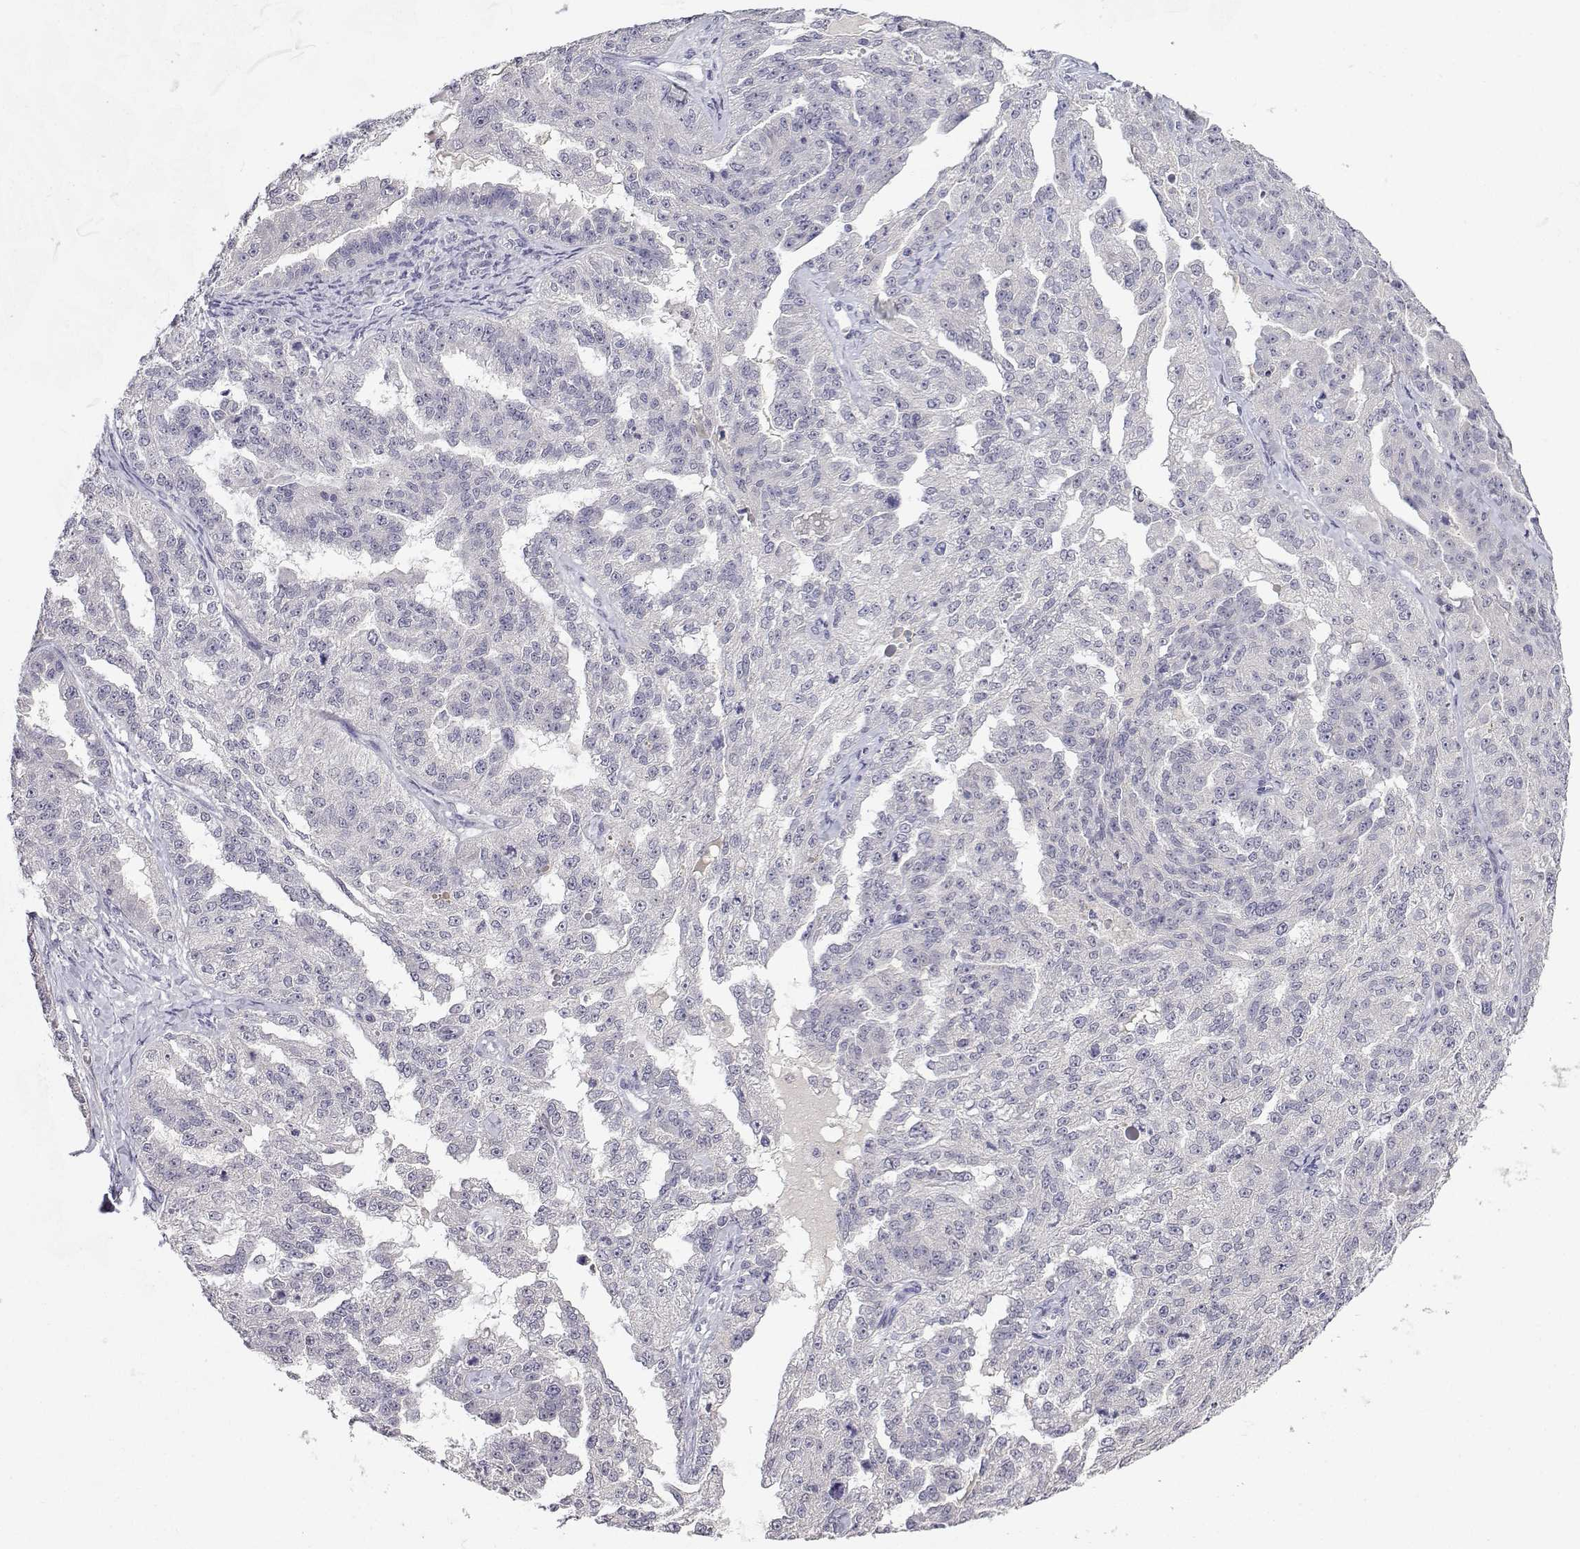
{"staining": {"intensity": "negative", "quantity": "none", "location": "none"}, "tissue": "ovarian cancer", "cell_type": "Tumor cells", "image_type": "cancer", "snomed": [{"axis": "morphology", "description": "Cystadenocarcinoma, serous, NOS"}, {"axis": "topography", "description": "Ovary"}], "caption": "Immunohistochemical staining of human ovarian cancer (serous cystadenocarcinoma) reveals no significant staining in tumor cells.", "gene": "SLC6A3", "patient": {"sex": "female", "age": 58}}